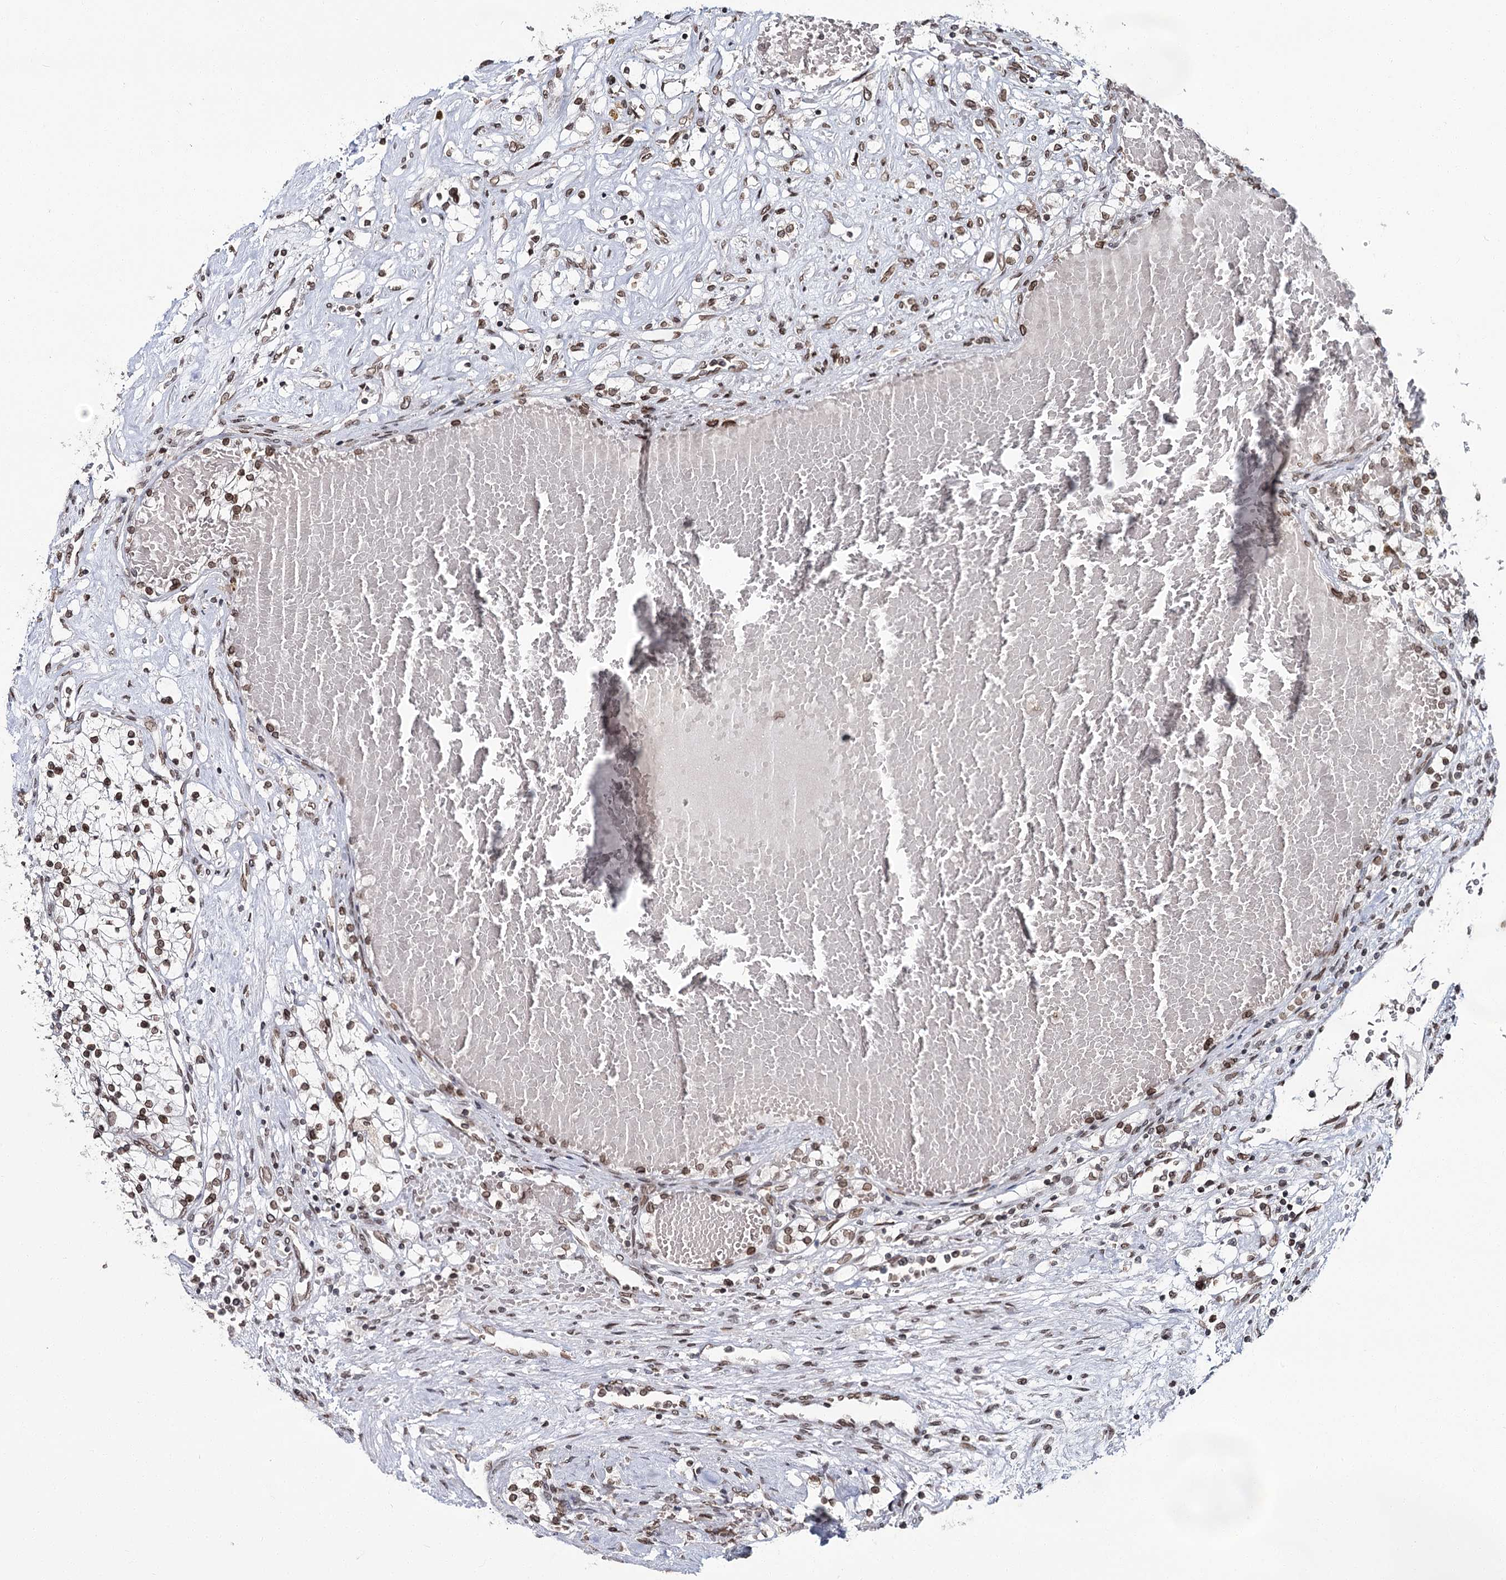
{"staining": {"intensity": "moderate", "quantity": ">75%", "location": "nuclear"}, "tissue": "renal cancer", "cell_type": "Tumor cells", "image_type": "cancer", "snomed": [{"axis": "morphology", "description": "Normal tissue, NOS"}, {"axis": "morphology", "description": "Adenocarcinoma, NOS"}, {"axis": "topography", "description": "Kidney"}], "caption": "Renal cancer (adenocarcinoma) stained with a protein marker demonstrates moderate staining in tumor cells.", "gene": "KIAA0930", "patient": {"sex": "male", "age": 68}}